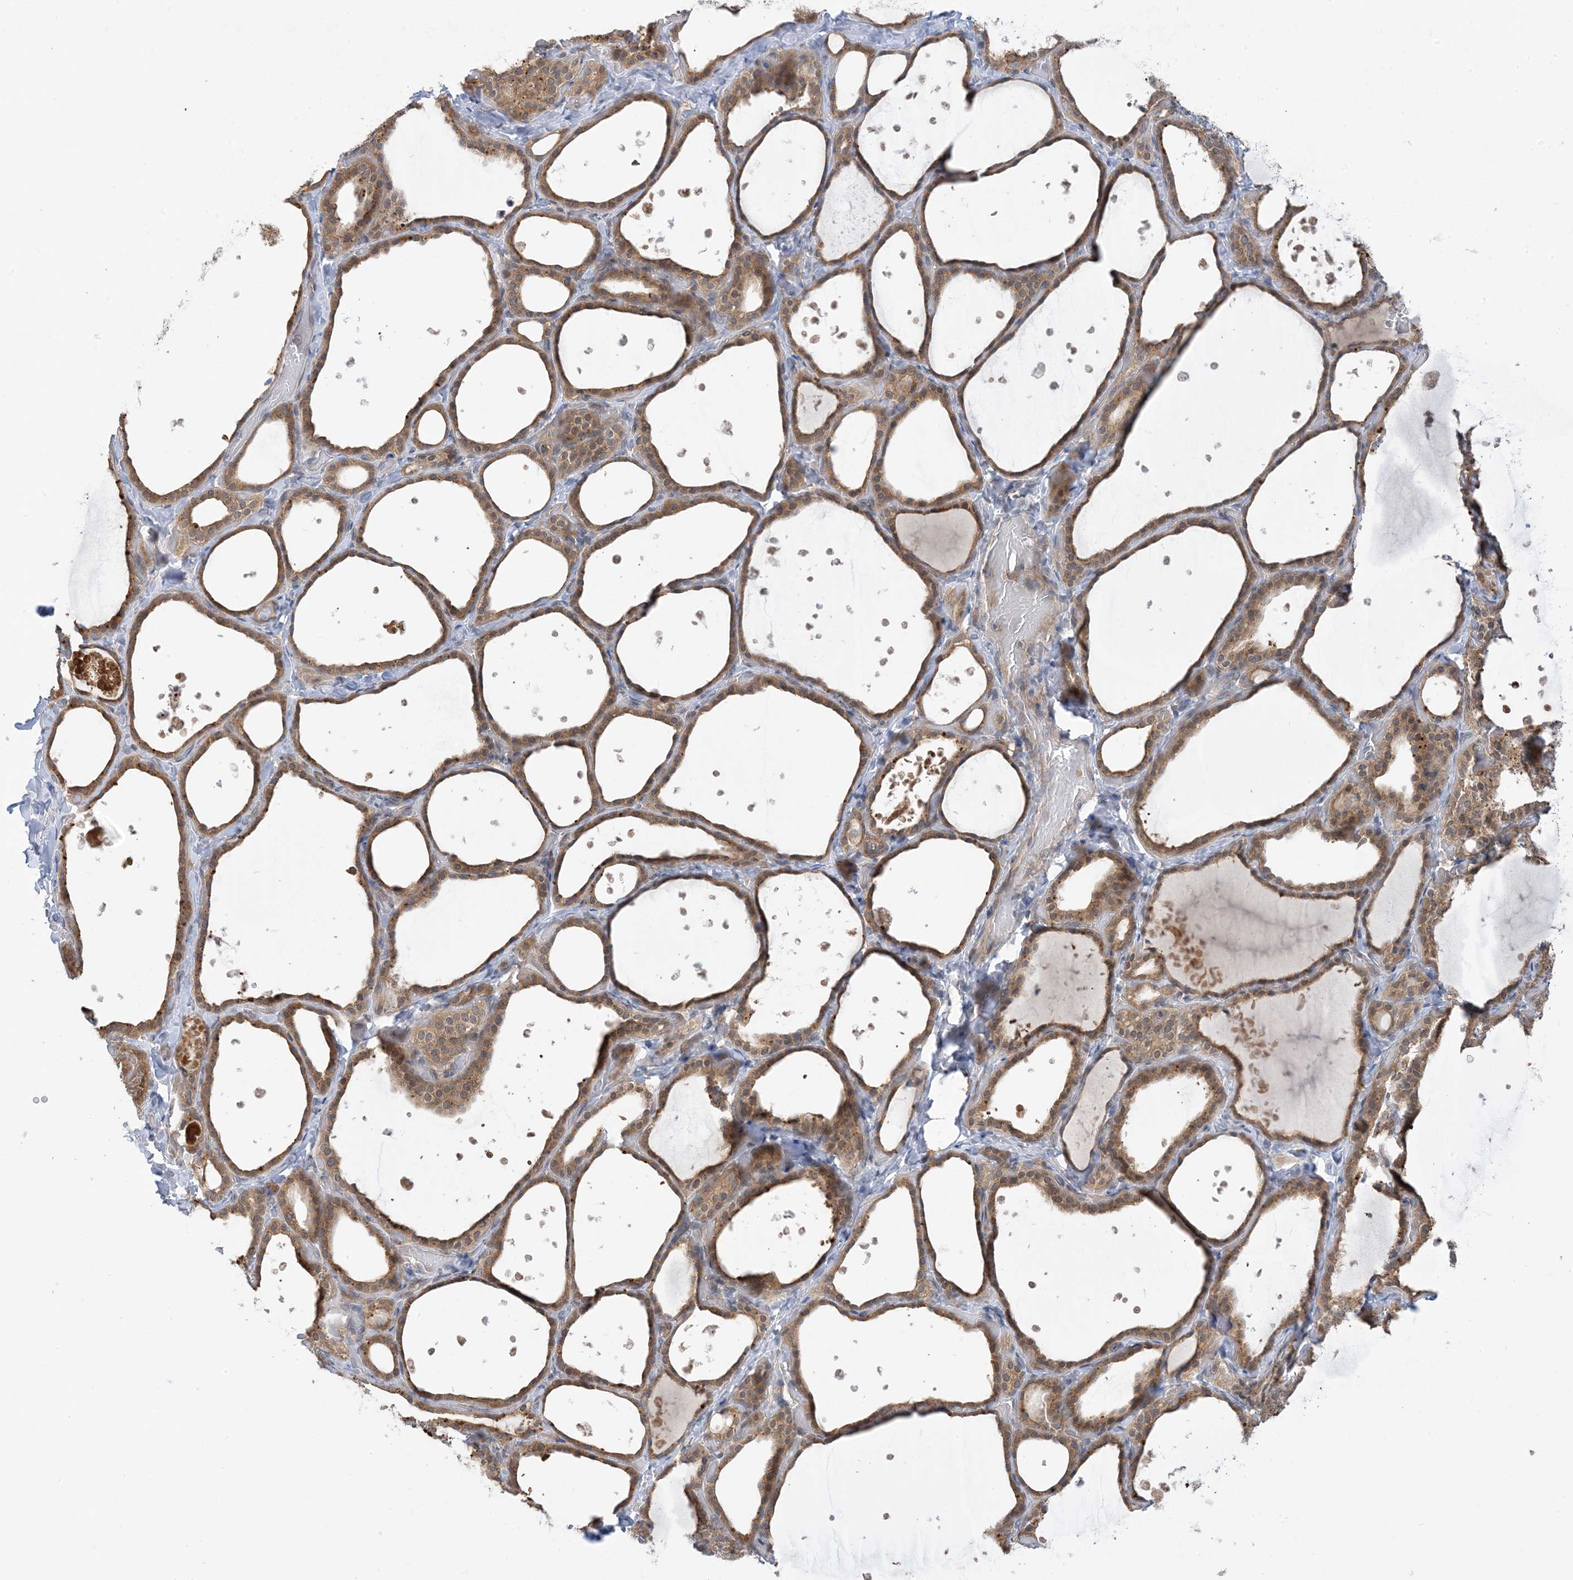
{"staining": {"intensity": "moderate", "quantity": ">75%", "location": "cytoplasmic/membranous"}, "tissue": "thyroid gland", "cell_type": "Glandular cells", "image_type": "normal", "snomed": [{"axis": "morphology", "description": "Normal tissue, NOS"}, {"axis": "topography", "description": "Thyroid gland"}], "caption": "IHC micrograph of unremarkable thyroid gland: thyroid gland stained using immunohistochemistry shows medium levels of moderate protein expression localized specifically in the cytoplasmic/membranous of glandular cells, appearing as a cytoplasmic/membranous brown color.", "gene": "WDR26", "patient": {"sex": "female", "age": 44}}